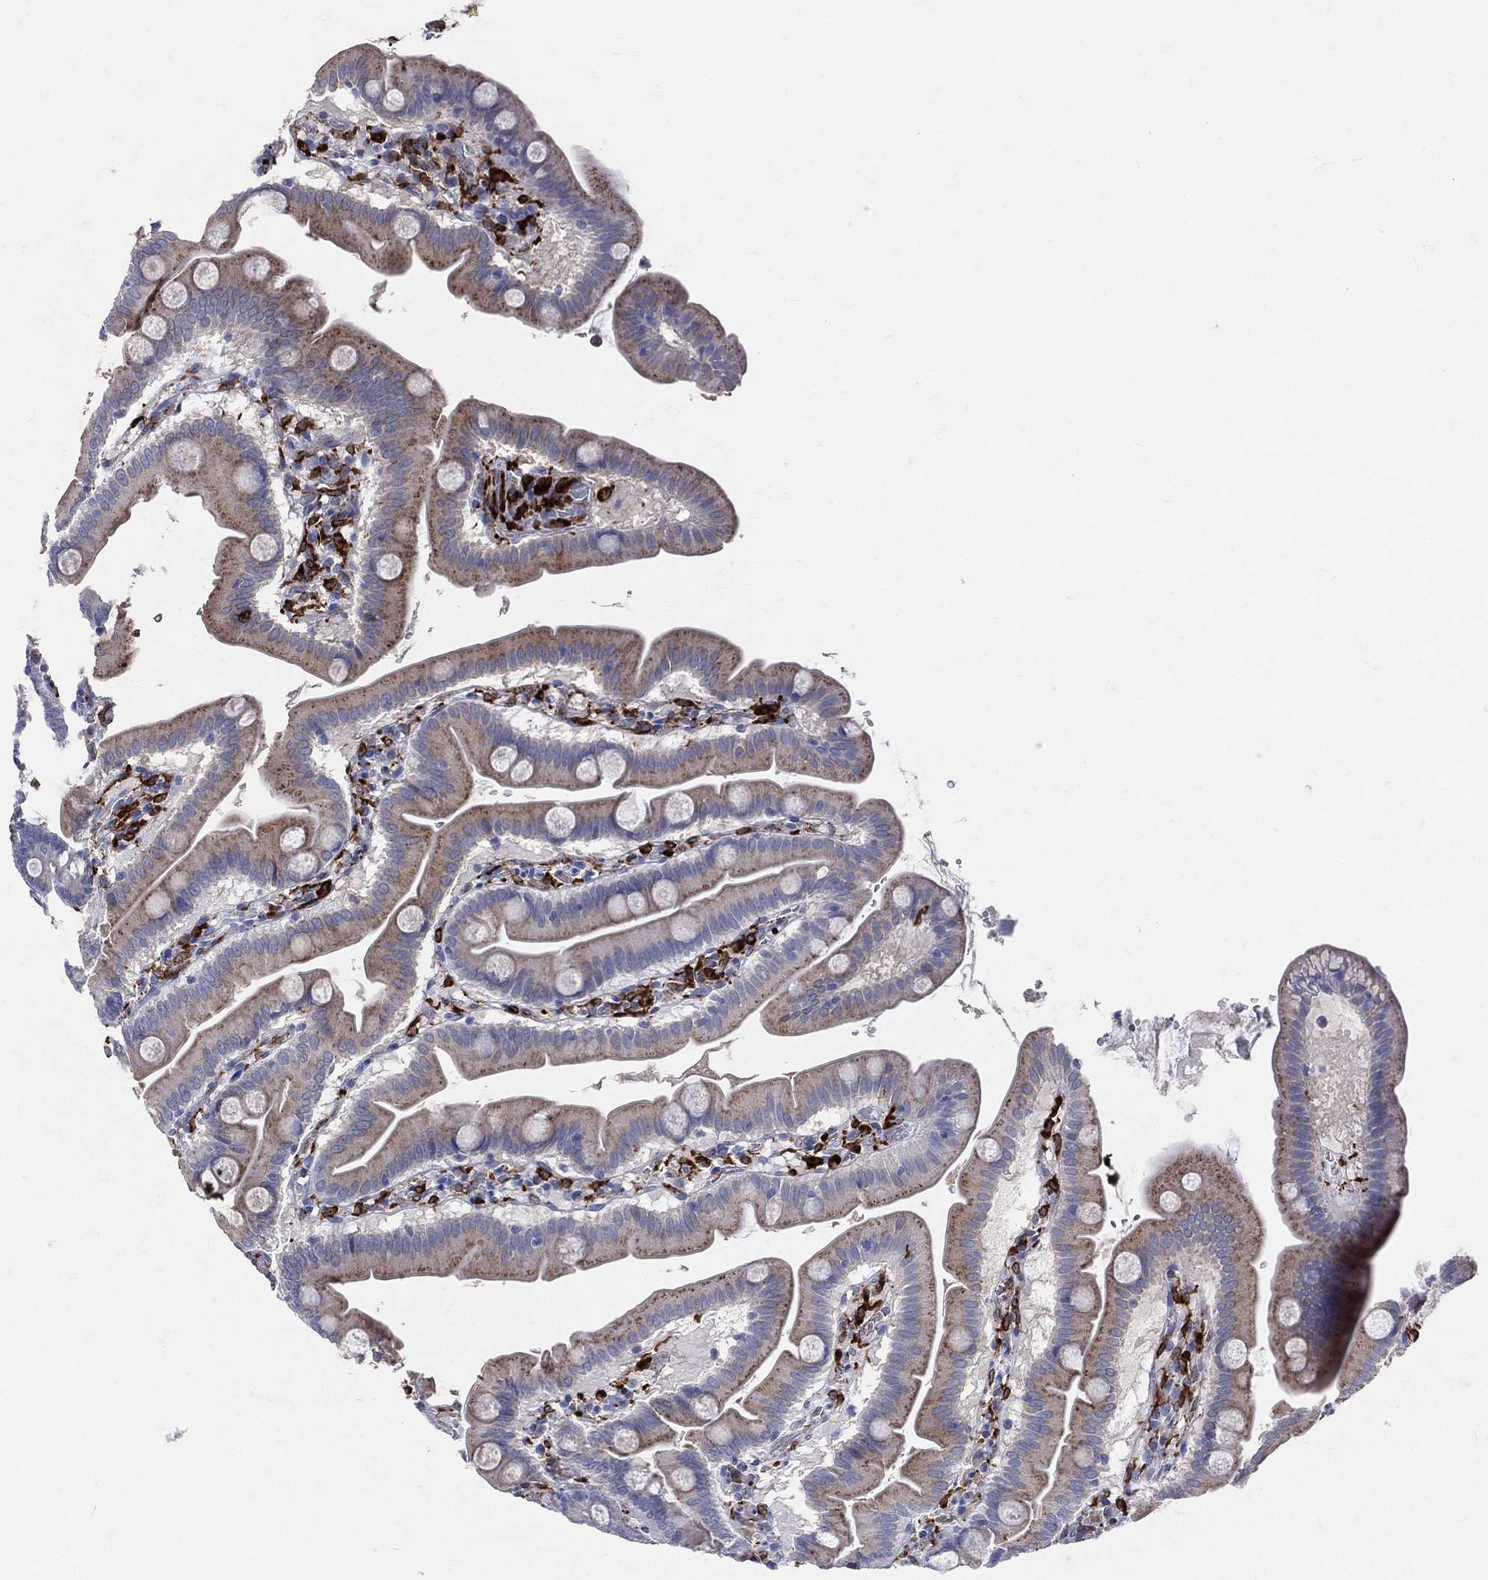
{"staining": {"intensity": "moderate", "quantity": "25%-75%", "location": "cytoplasmic/membranous"}, "tissue": "duodenum", "cell_type": "Glandular cells", "image_type": "normal", "snomed": [{"axis": "morphology", "description": "Normal tissue, NOS"}, {"axis": "topography", "description": "Duodenum"}], "caption": "Glandular cells demonstrate medium levels of moderate cytoplasmic/membranous expression in approximately 25%-75% of cells in normal human duodenum.", "gene": "CD74", "patient": {"sex": "male", "age": 59}}